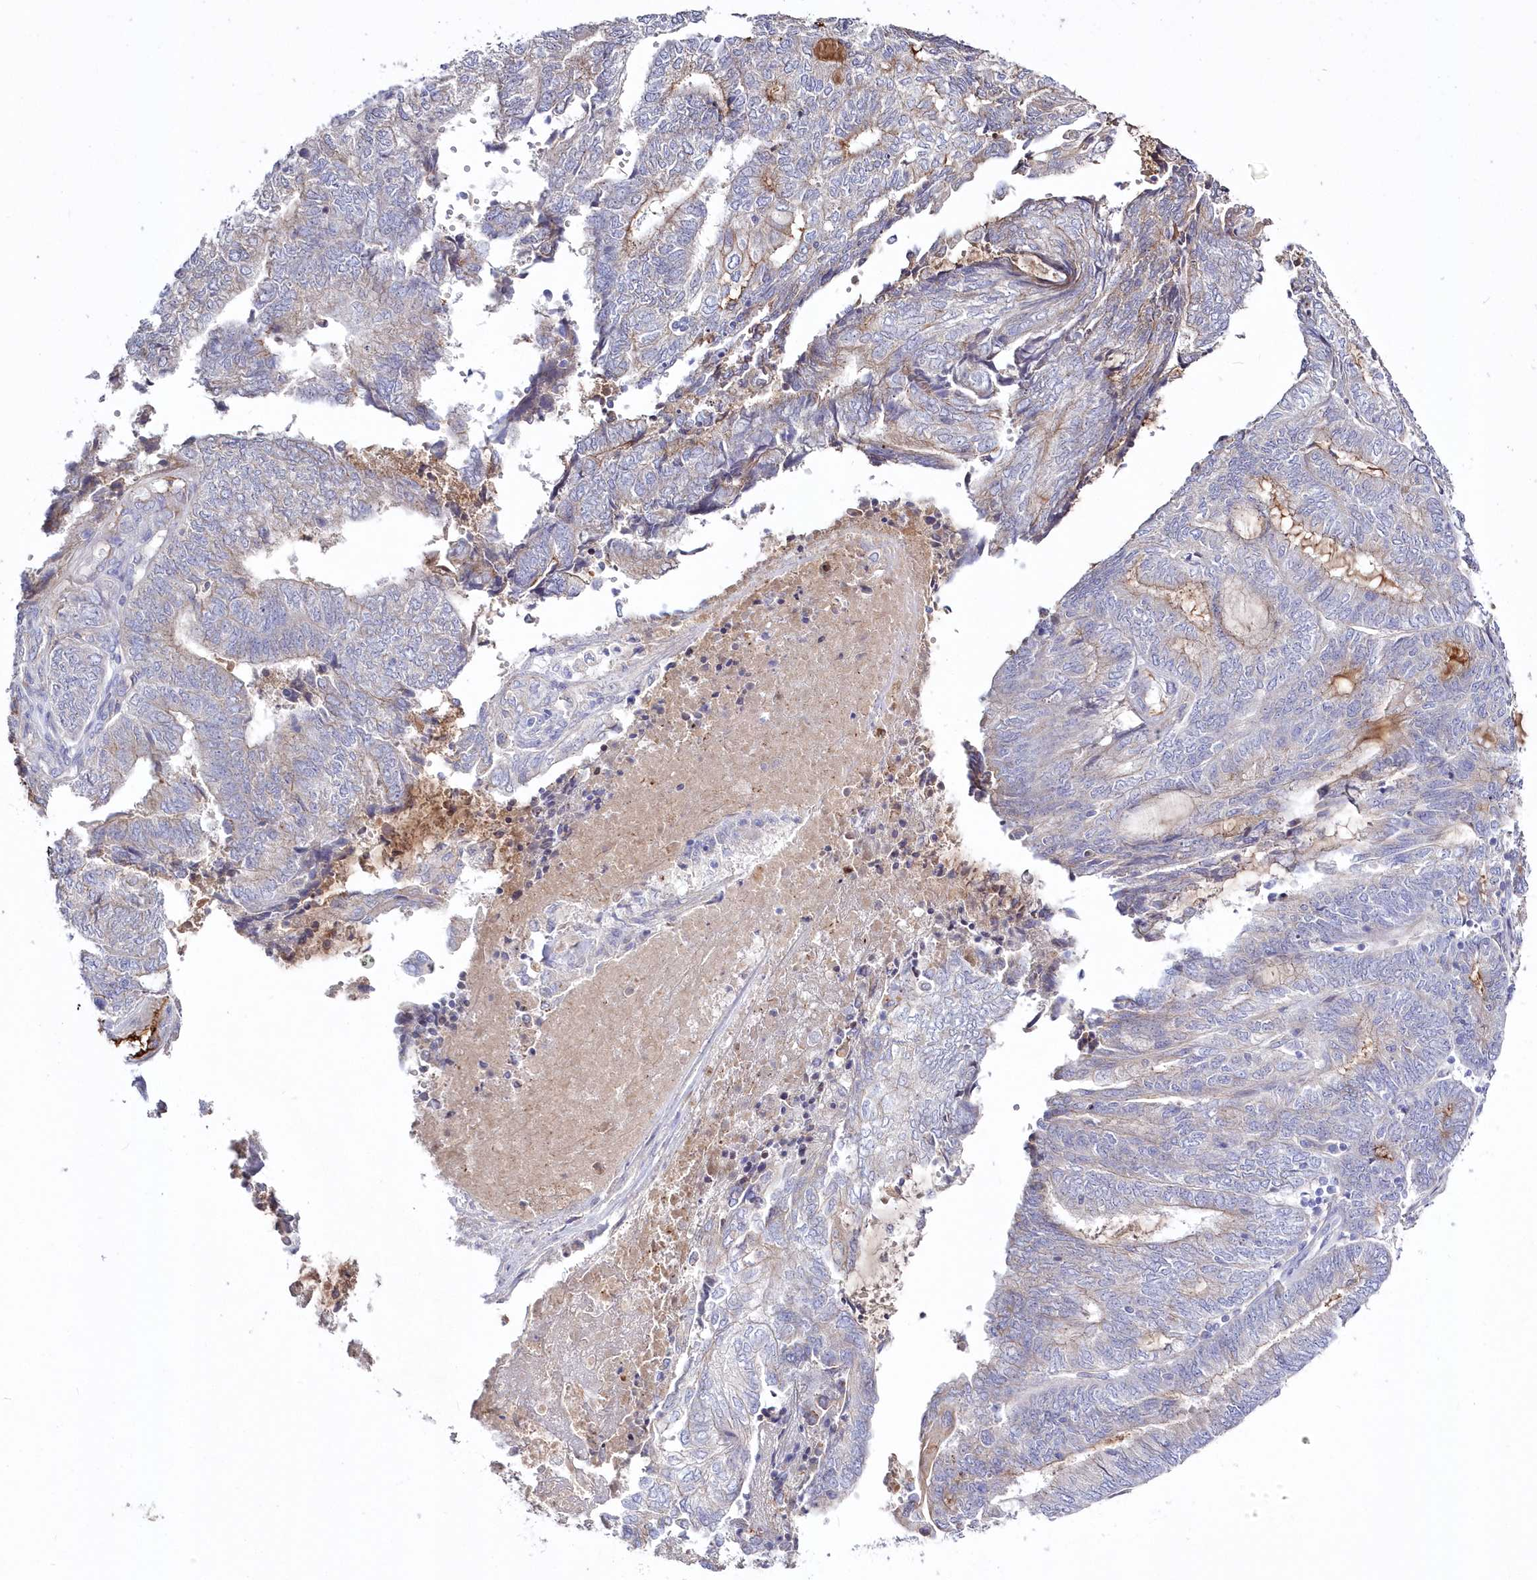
{"staining": {"intensity": "moderate", "quantity": "<25%", "location": "cytoplasmic/membranous"}, "tissue": "endometrial cancer", "cell_type": "Tumor cells", "image_type": "cancer", "snomed": [{"axis": "morphology", "description": "Adenocarcinoma, NOS"}, {"axis": "topography", "description": "Uterus"}, {"axis": "topography", "description": "Endometrium"}], "caption": "Moderate cytoplasmic/membranous staining for a protein is present in approximately <25% of tumor cells of endometrial cancer (adenocarcinoma) using immunohistochemistry (IHC).", "gene": "WBP1L", "patient": {"sex": "female", "age": 70}}